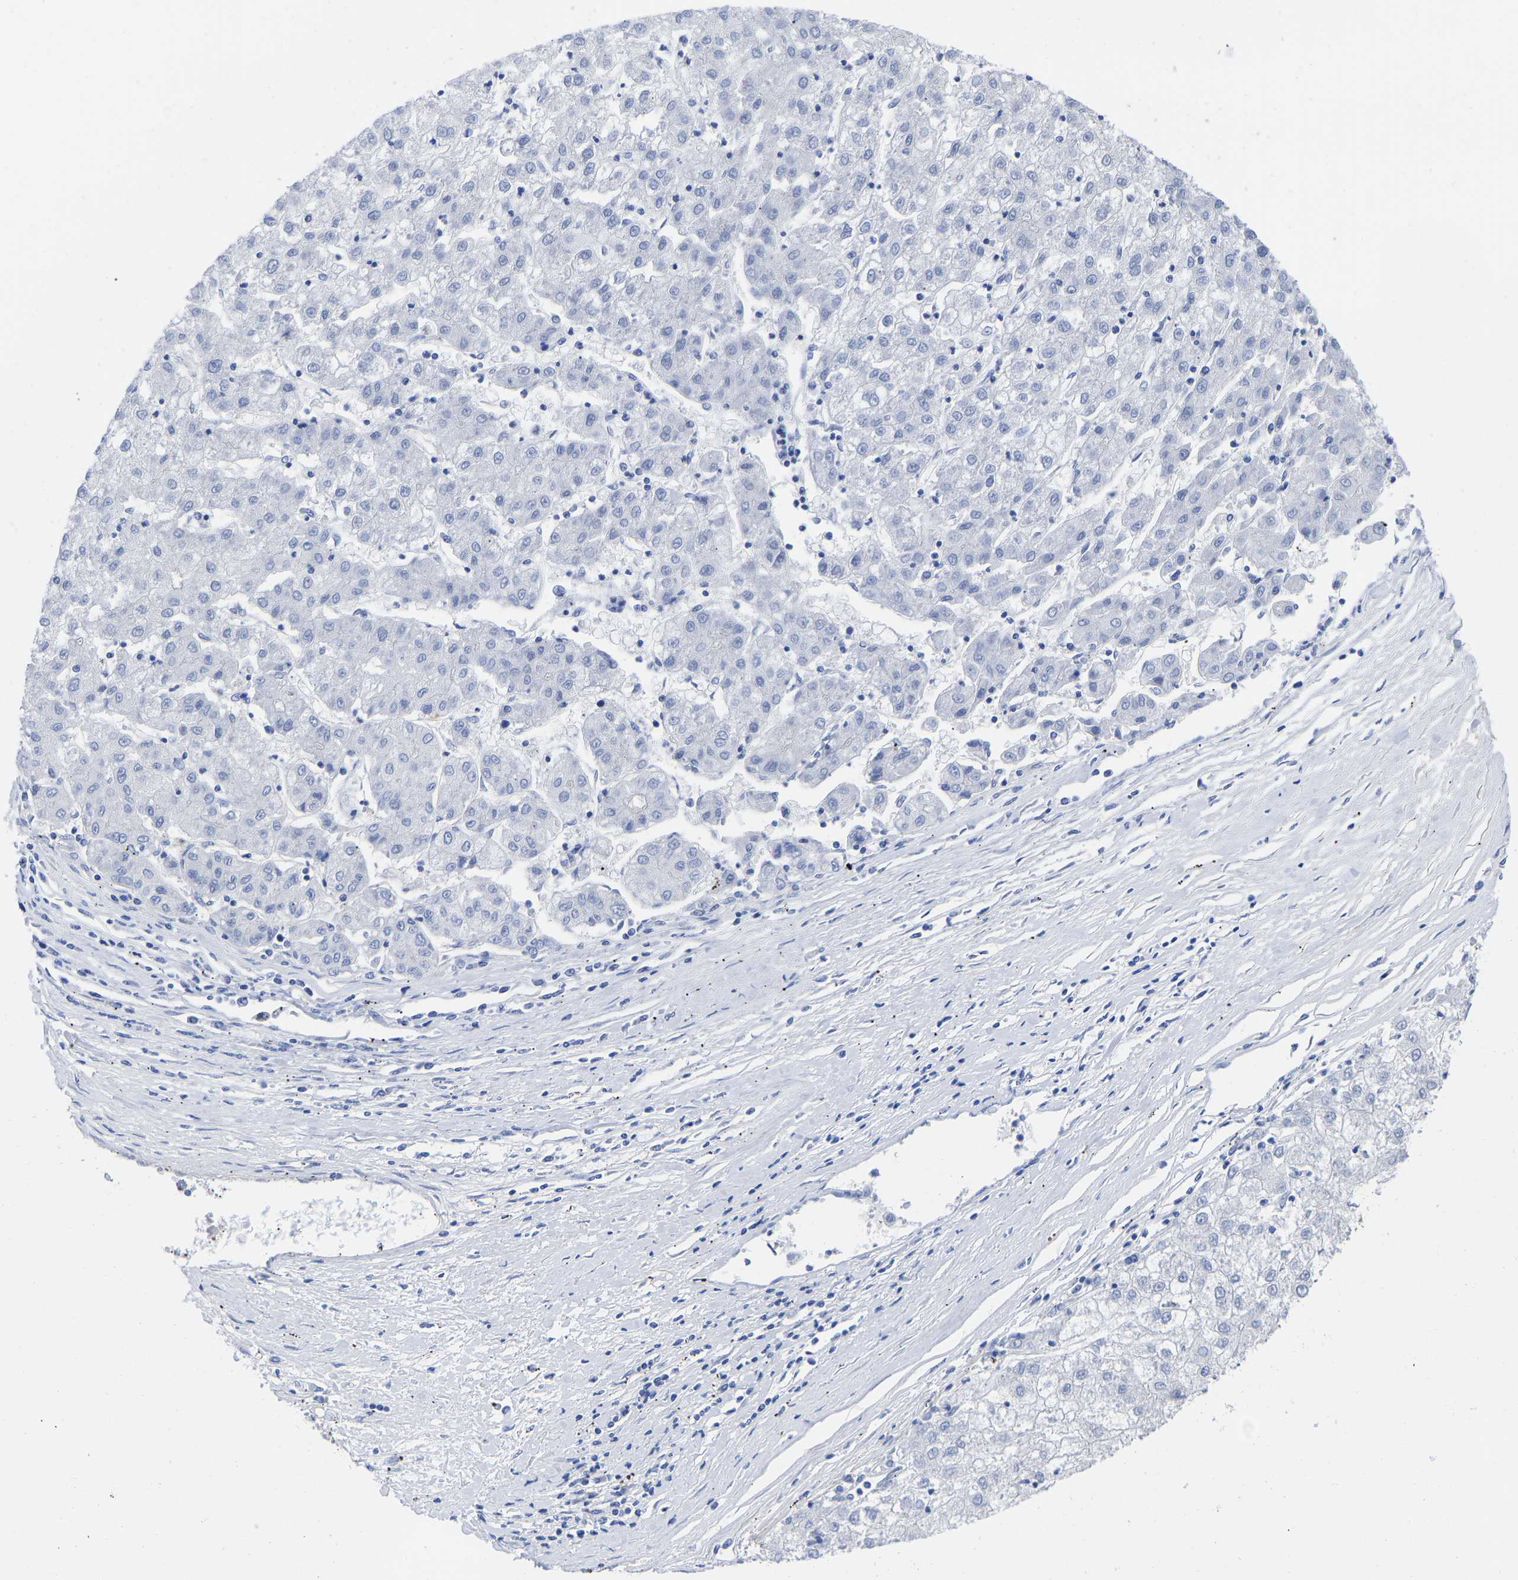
{"staining": {"intensity": "negative", "quantity": "none", "location": "none"}, "tissue": "liver cancer", "cell_type": "Tumor cells", "image_type": "cancer", "snomed": [{"axis": "morphology", "description": "Carcinoma, Hepatocellular, NOS"}, {"axis": "topography", "description": "Liver"}], "caption": "This image is of liver cancer stained with immunohistochemistry to label a protein in brown with the nuclei are counter-stained blue. There is no expression in tumor cells. Brightfield microscopy of immunohistochemistry stained with DAB (brown) and hematoxylin (blue), captured at high magnification.", "gene": "GPA33", "patient": {"sex": "male", "age": 72}}